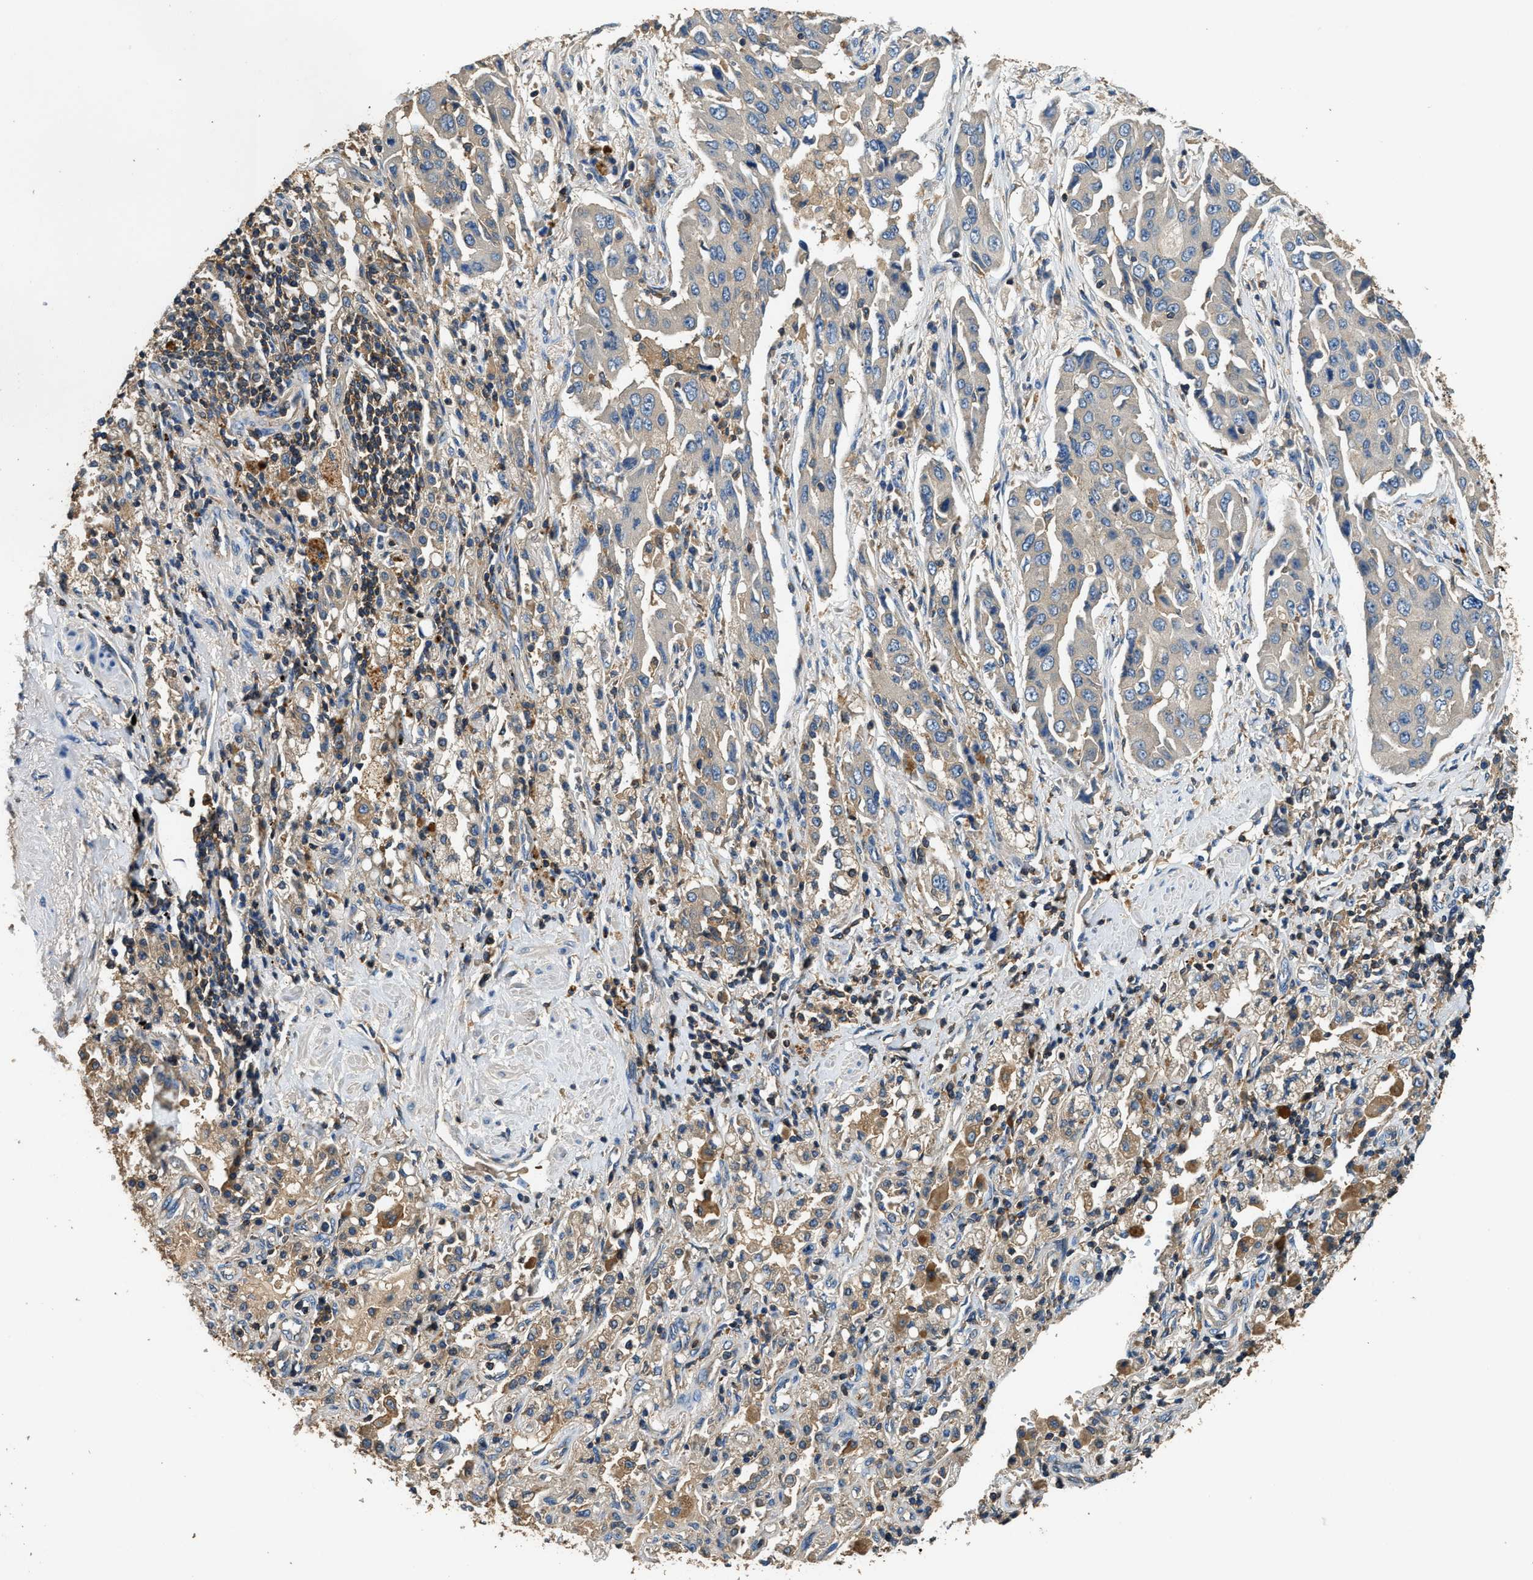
{"staining": {"intensity": "weak", "quantity": "<25%", "location": "cytoplasmic/membranous"}, "tissue": "lung cancer", "cell_type": "Tumor cells", "image_type": "cancer", "snomed": [{"axis": "morphology", "description": "Adenocarcinoma, NOS"}, {"axis": "topography", "description": "Lung"}], "caption": "Tumor cells show no significant protein staining in adenocarcinoma (lung).", "gene": "BLOC1S1", "patient": {"sex": "female", "age": 65}}